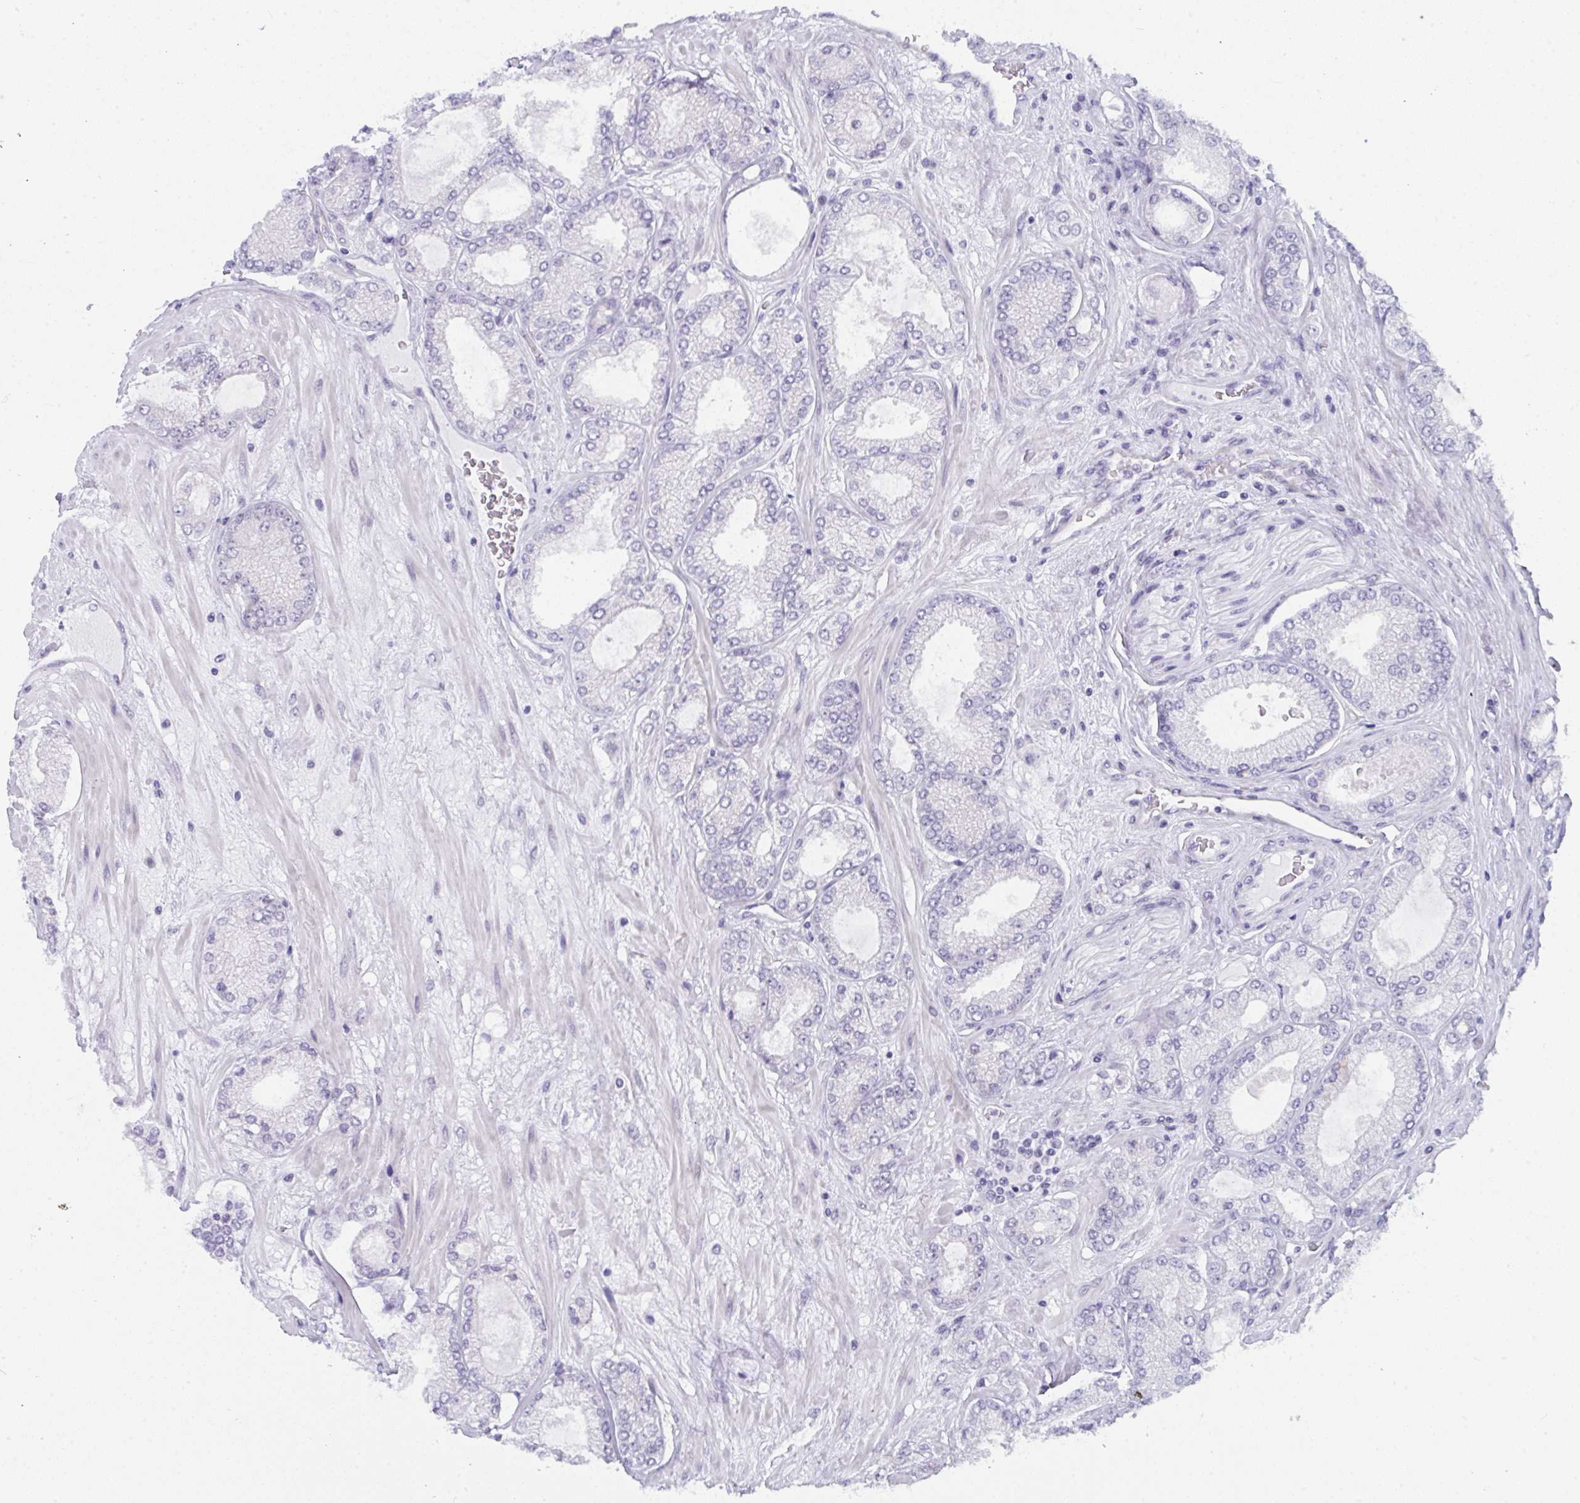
{"staining": {"intensity": "negative", "quantity": "none", "location": "none"}, "tissue": "prostate cancer", "cell_type": "Tumor cells", "image_type": "cancer", "snomed": [{"axis": "morphology", "description": "Adenocarcinoma, High grade"}, {"axis": "topography", "description": "Prostate"}], "caption": "This image is of prostate adenocarcinoma (high-grade) stained with IHC to label a protein in brown with the nuclei are counter-stained blue. There is no positivity in tumor cells.", "gene": "CDK13", "patient": {"sex": "male", "age": 68}}